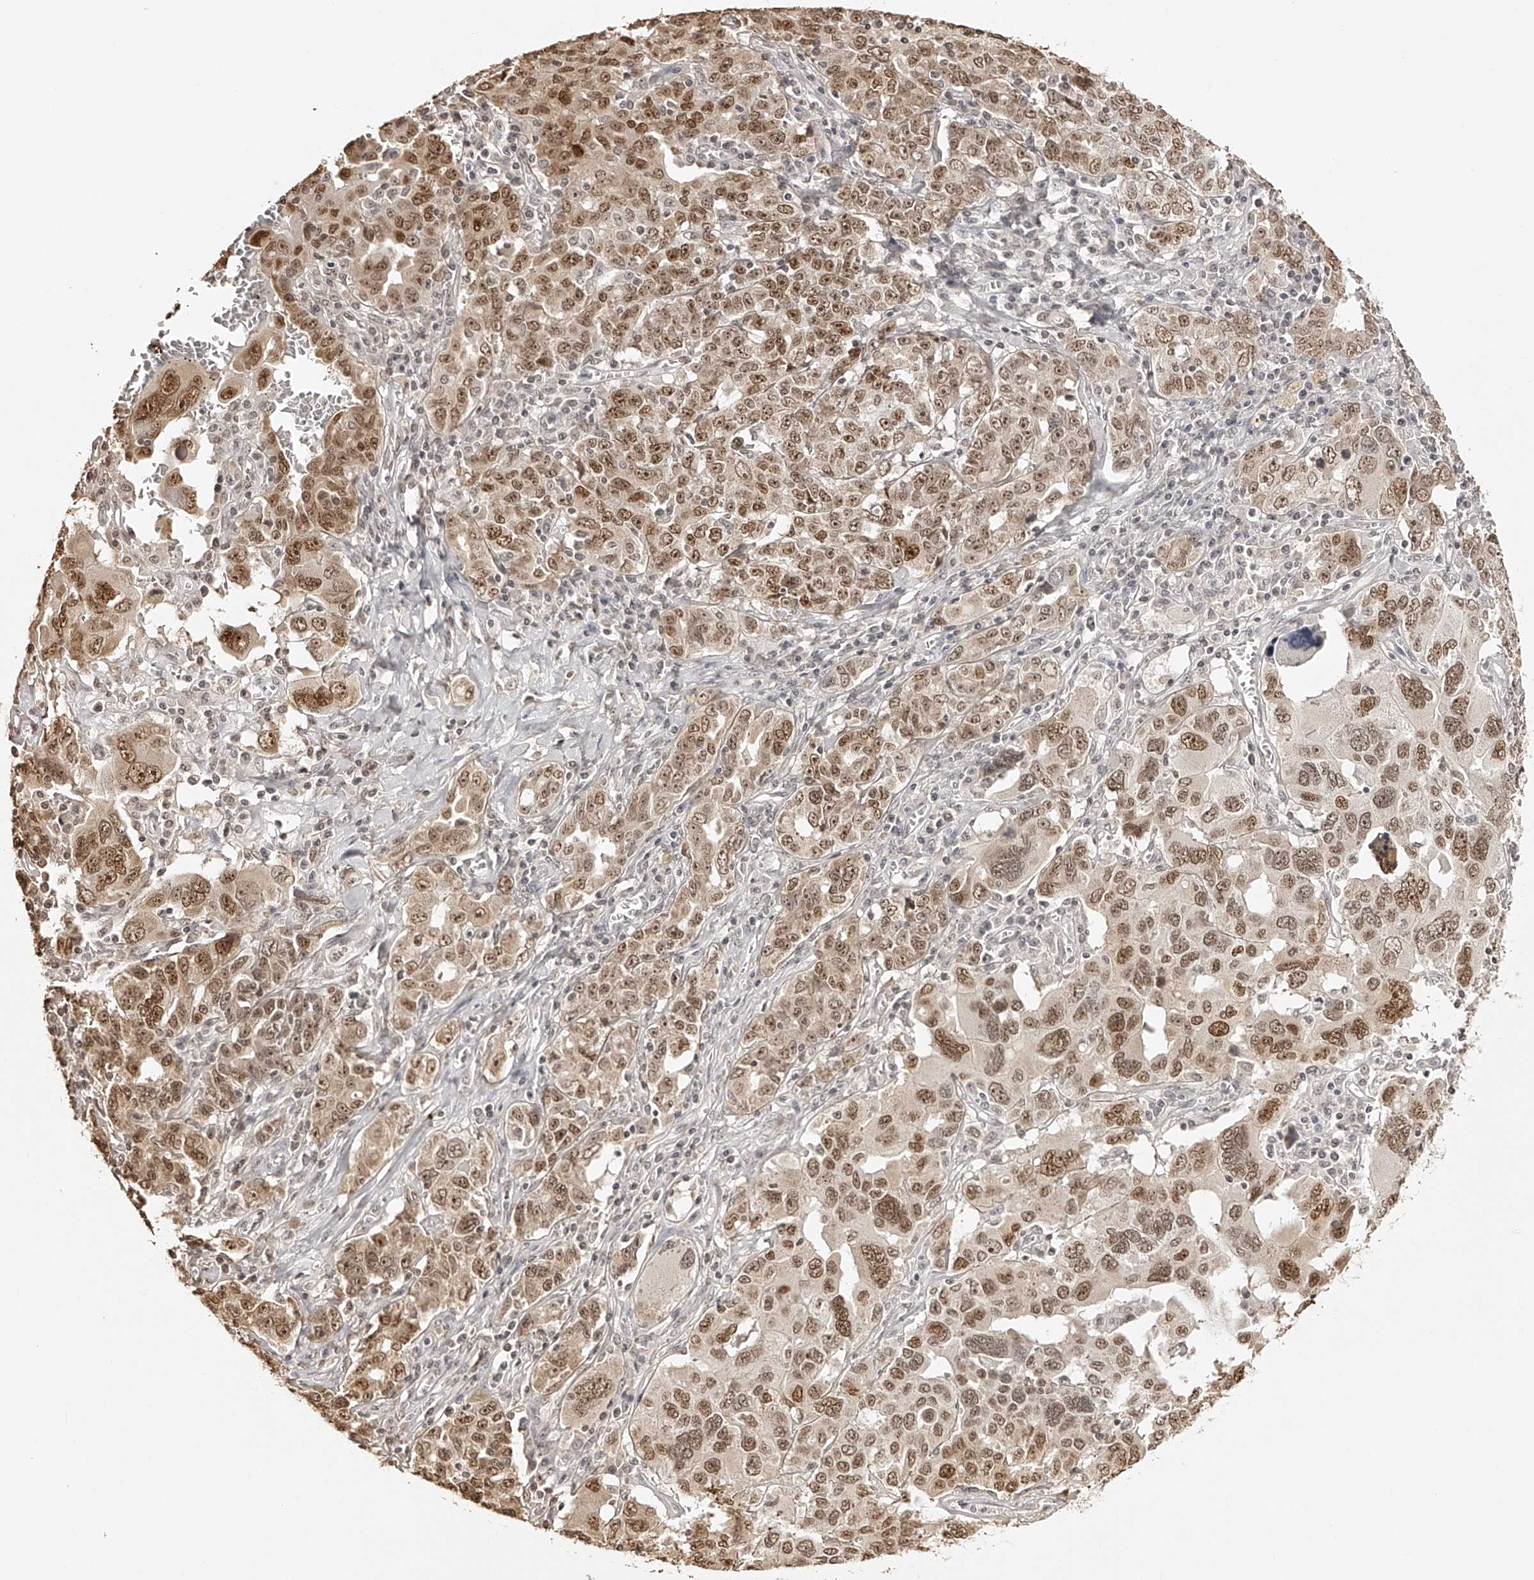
{"staining": {"intensity": "moderate", "quantity": ">75%", "location": "nuclear"}, "tissue": "ovarian cancer", "cell_type": "Tumor cells", "image_type": "cancer", "snomed": [{"axis": "morphology", "description": "Carcinoma, endometroid"}, {"axis": "topography", "description": "Ovary"}], "caption": "Human ovarian cancer stained with a brown dye displays moderate nuclear positive positivity in approximately >75% of tumor cells.", "gene": "ZNF503", "patient": {"sex": "female", "age": 62}}